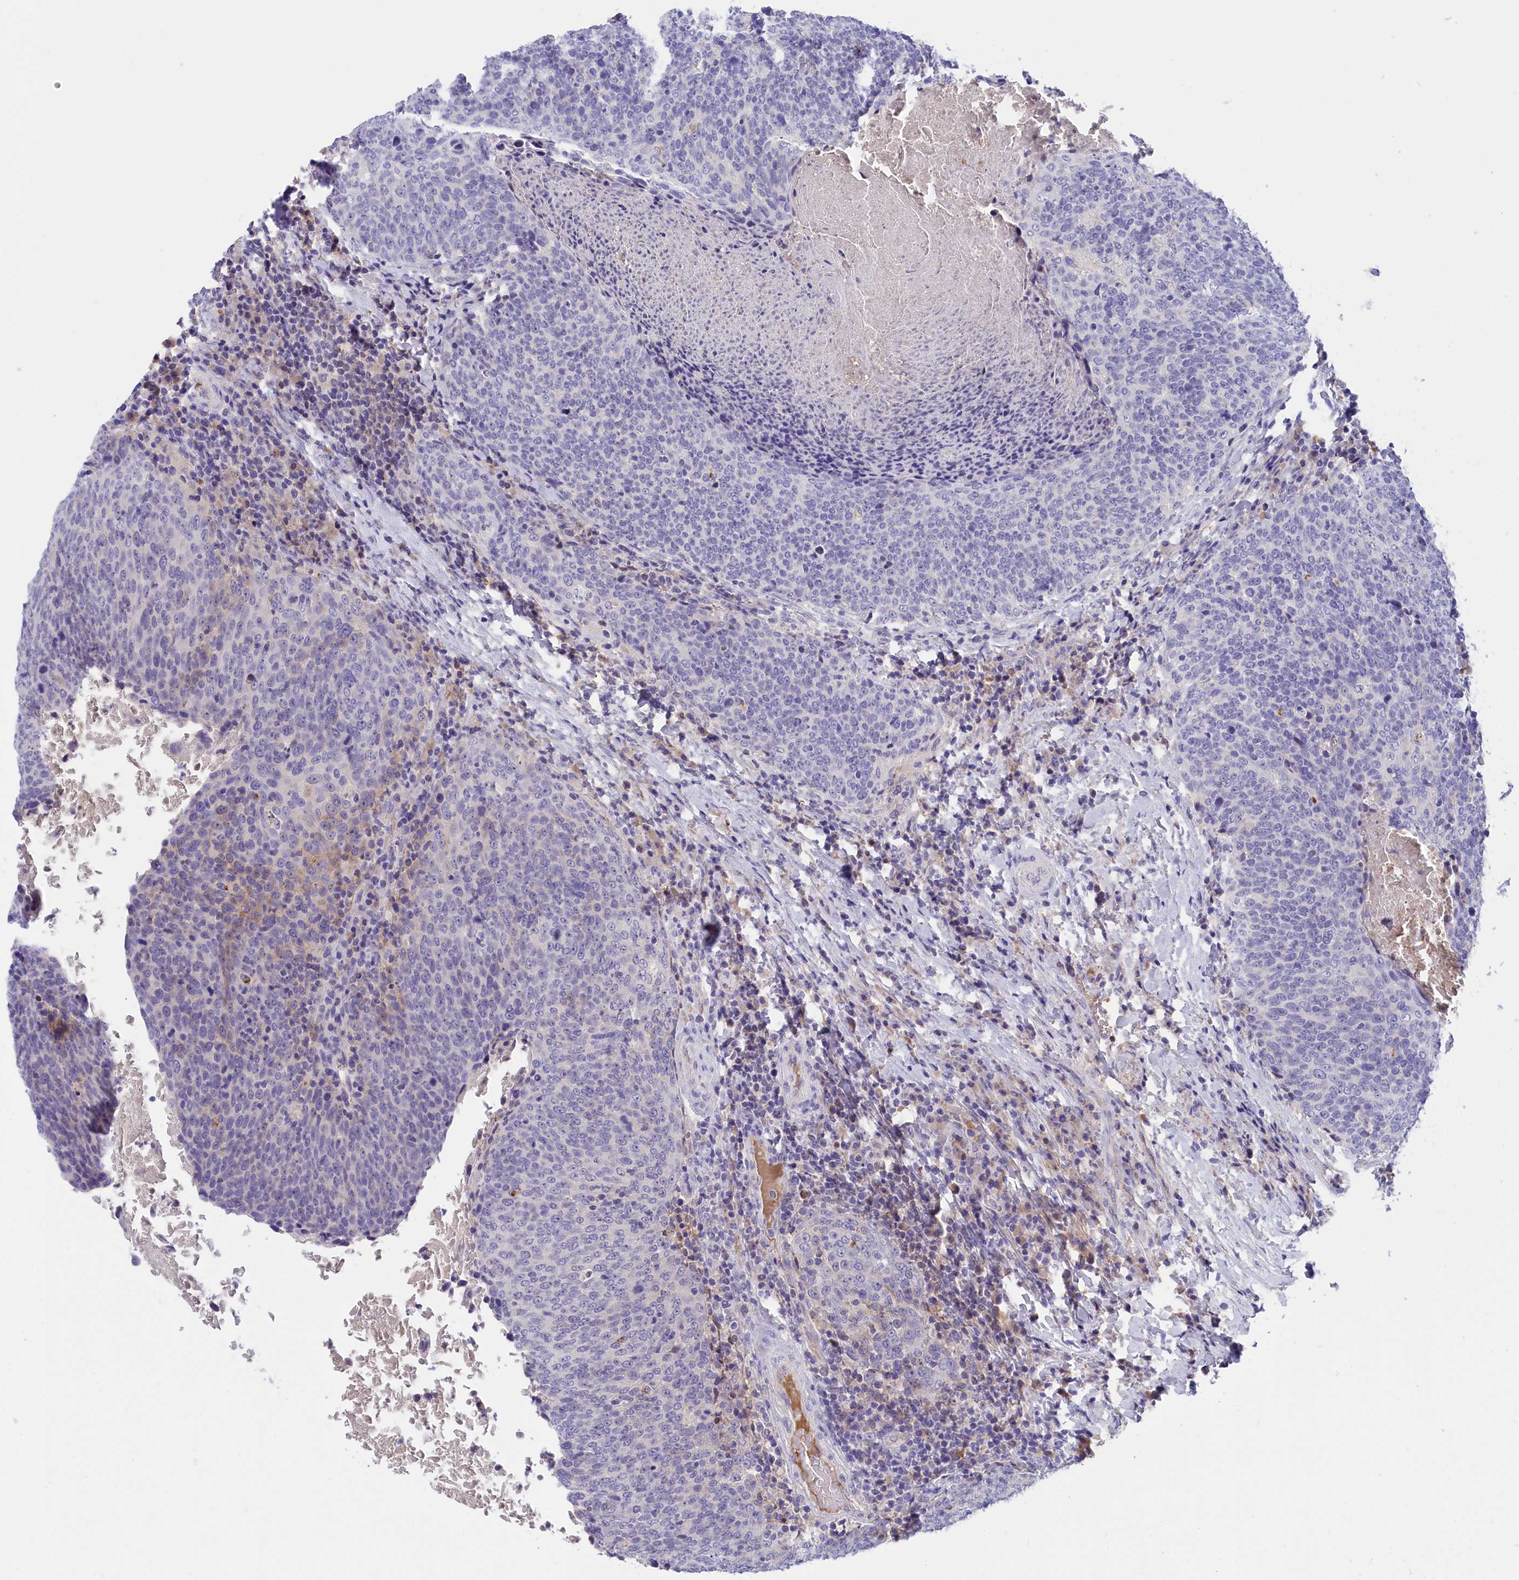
{"staining": {"intensity": "negative", "quantity": "none", "location": "none"}, "tissue": "head and neck cancer", "cell_type": "Tumor cells", "image_type": "cancer", "snomed": [{"axis": "morphology", "description": "Squamous cell carcinoma, NOS"}, {"axis": "morphology", "description": "Squamous cell carcinoma, metastatic, NOS"}, {"axis": "topography", "description": "Lymph node"}, {"axis": "topography", "description": "Head-Neck"}], "caption": "Tumor cells are negative for protein expression in human head and neck cancer.", "gene": "STYX", "patient": {"sex": "male", "age": 62}}